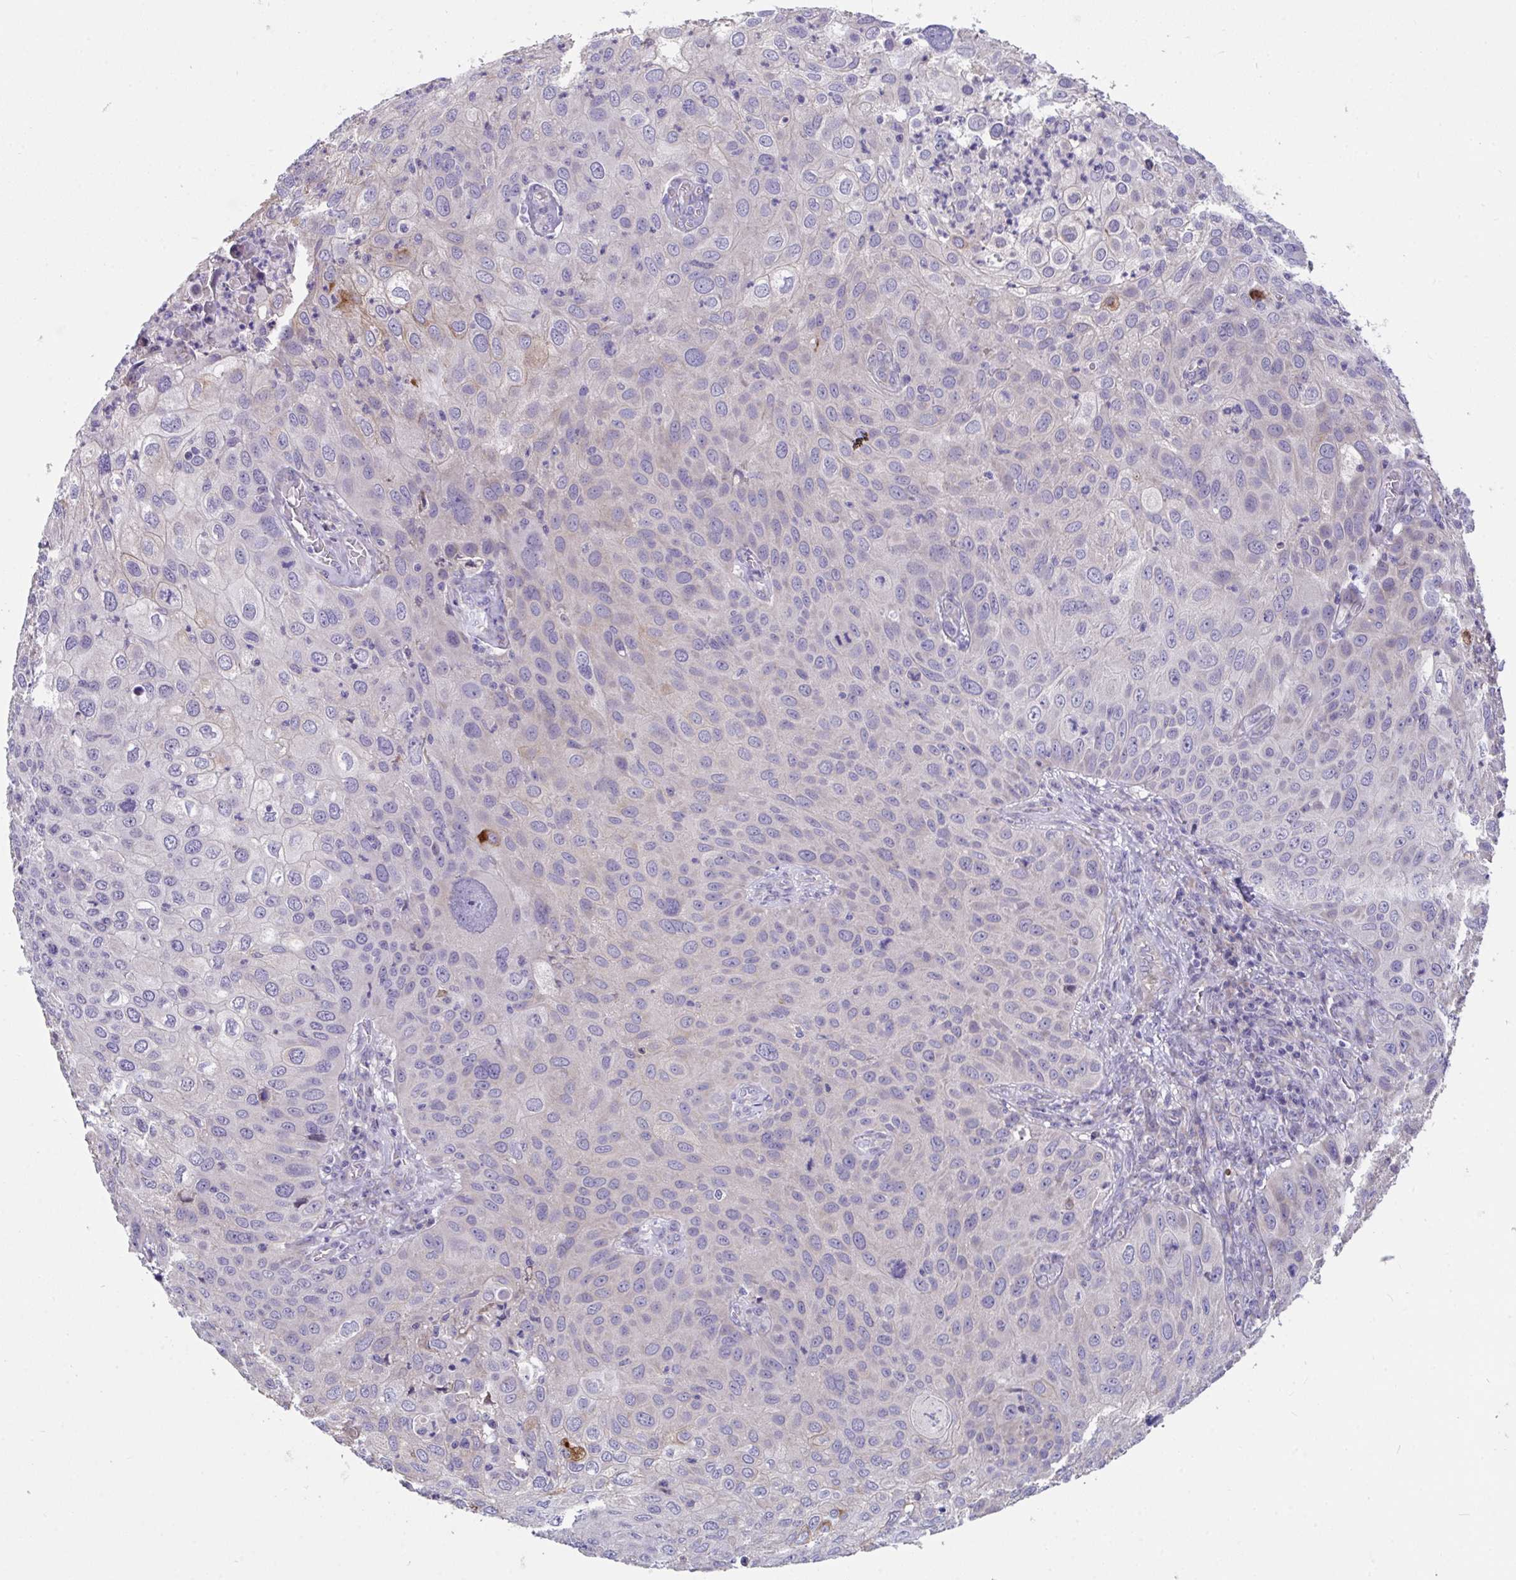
{"staining": {"intensity": "negative", "quantity": "none", "location": "none"}, "tissue": "skin cancer", "cell_type": "Tumor cells", "image_type": "cancer", "snomed": [{"axis": "morphology", "description": "Squamous cell carcinoma, NOS"}, {"axis": "topography", "description": "Skin"}], "caption": "The IHC histopathology image has no significant staining in tumor cells of skin cancer tissue.", "gene": "SUSD4", "patient": {"sex": "male", "age": 87}}